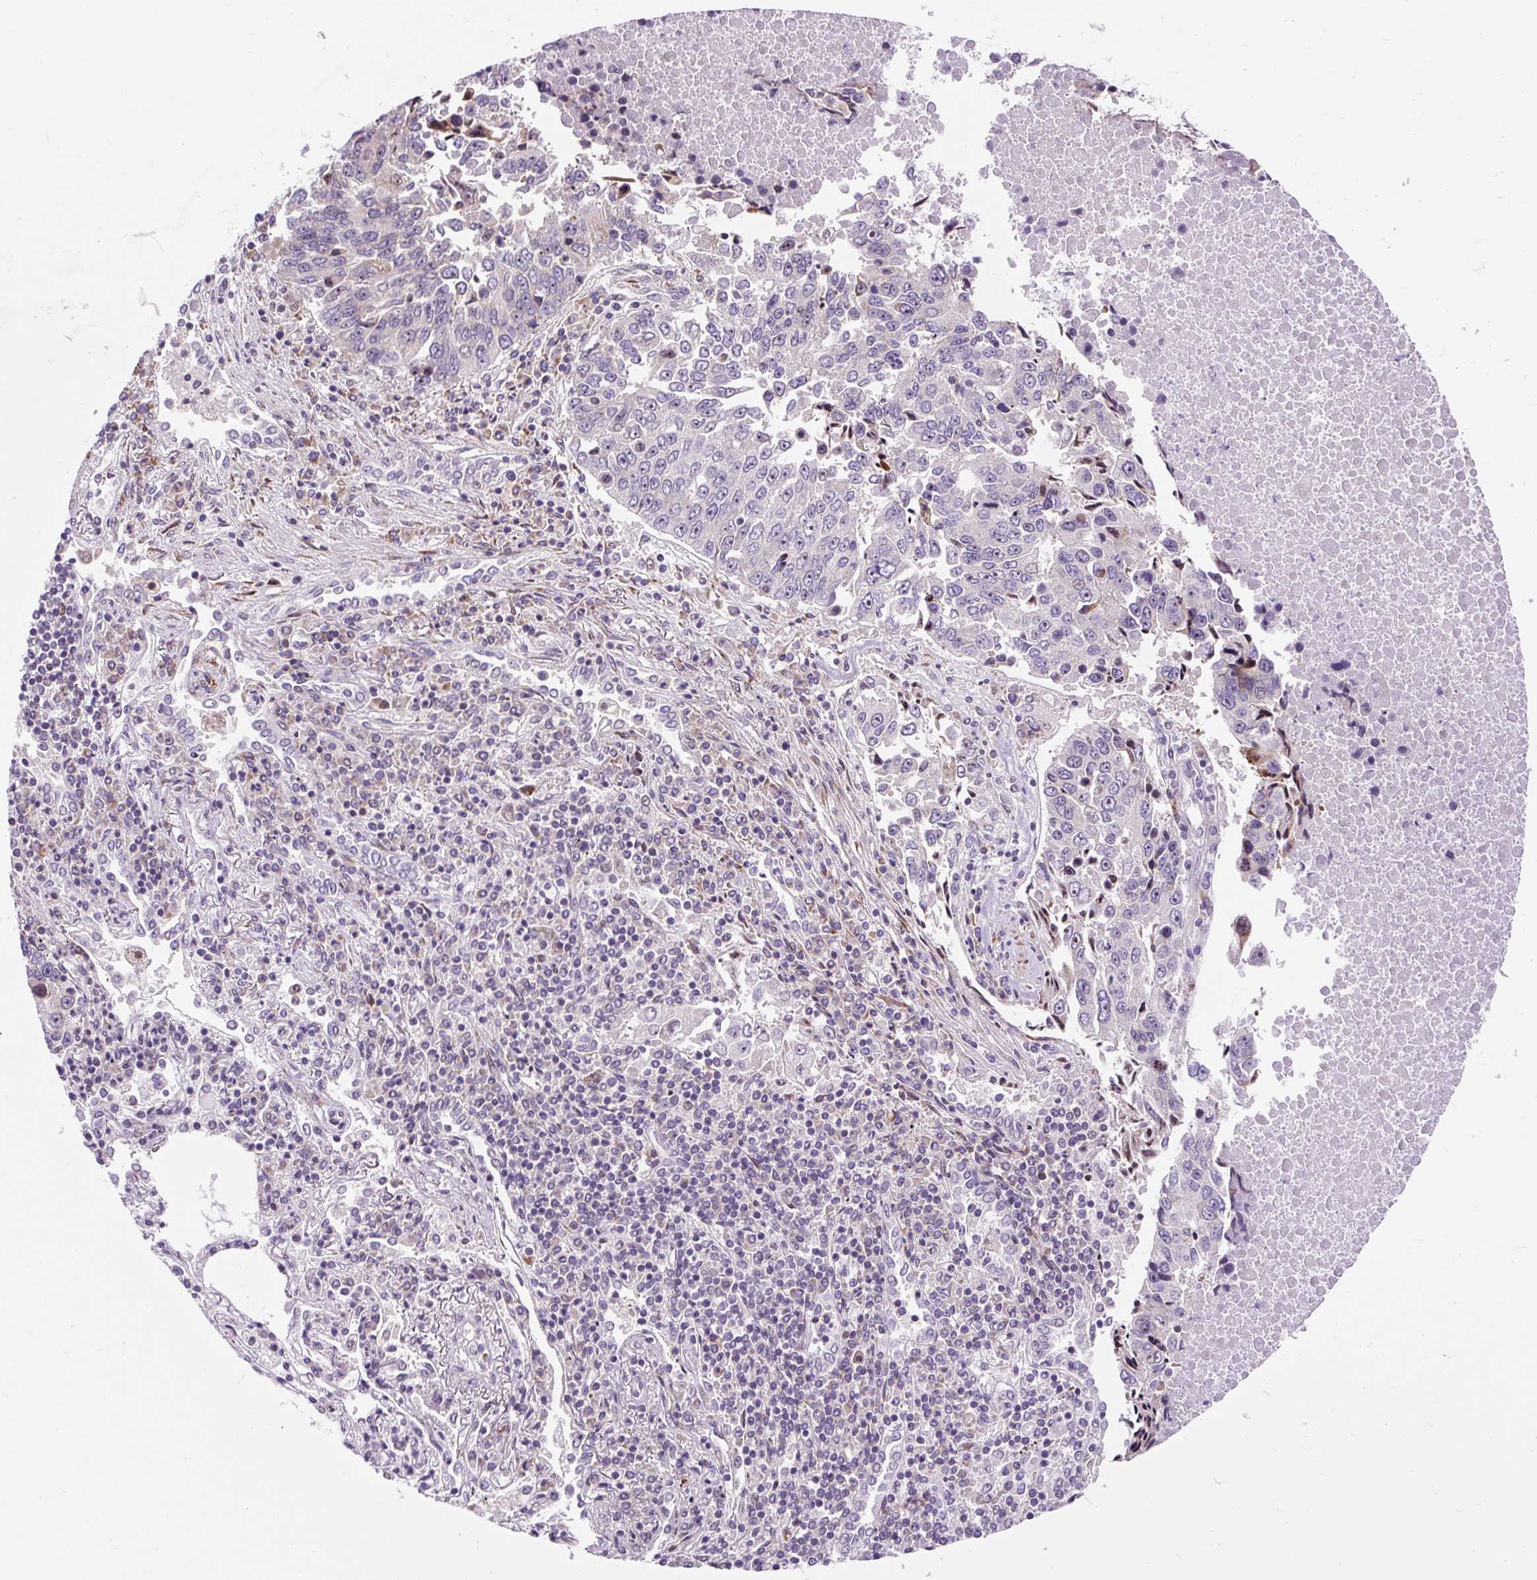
{"staining": {"intensity": "moderate", "quantity": "<25%", "location": "cytoplasmic/membranous,nuclear"}, "tissue": "lung cancer", "cell_type": "Tumor cells", "image_type": "cancer", "snomed": [{"axis": "morphology", "description": "Squamous cell carcinoma, NOS"}, {"axis": "topography", "description": "Lung"}], "caption": "This is a histology image of immunohistochemistry (IHC) staining of squamous cell carcinoma (lung), which shows moderate expression in the cytoplasmic/membranous and nuclear of tumor cells.", "gene": "CISD3", "patient": {"sex": "female", "age": 66}}